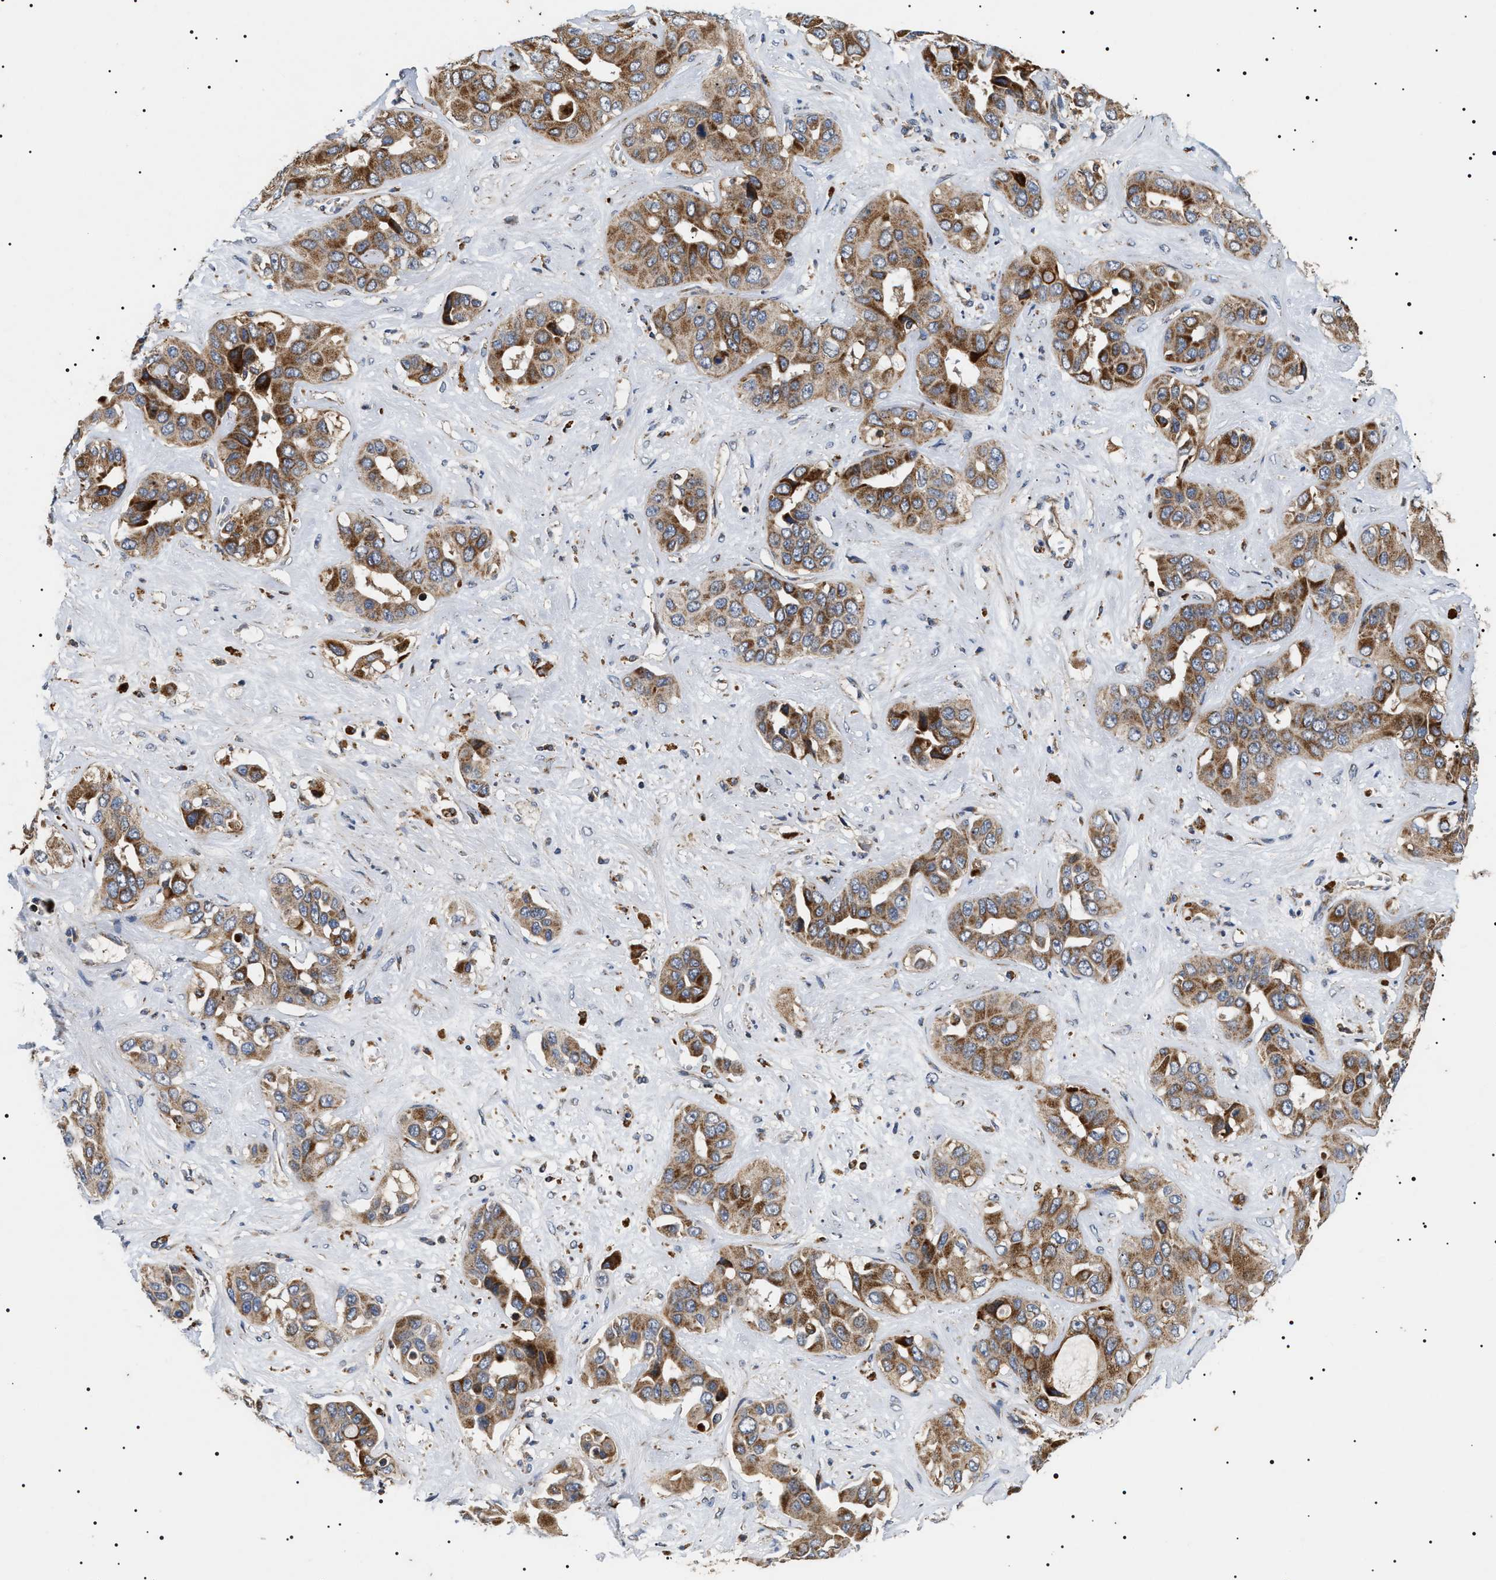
{"staining": {"intensity": "strong", "quantity": ">75%", "location": "cytoplasmic/membranous"}, "tissue": "liver cancer", "cell_type": "Tumor cells", "image_type": "cancer", "snomed": [{"axis": "morphology", "description": "Cholangiocarcinoma"}, {"axis": "topography", "description": "Liver"}], "caption": "Strong cytoplasmic/membranous protein expression is appreciated in about >75% of tumor cells in liver cancer. (brown staining indicates protein expression, while blue staining denotes nuclei).", "gene": "OXSM", "patient": {"sex": "female", "age": 52}}